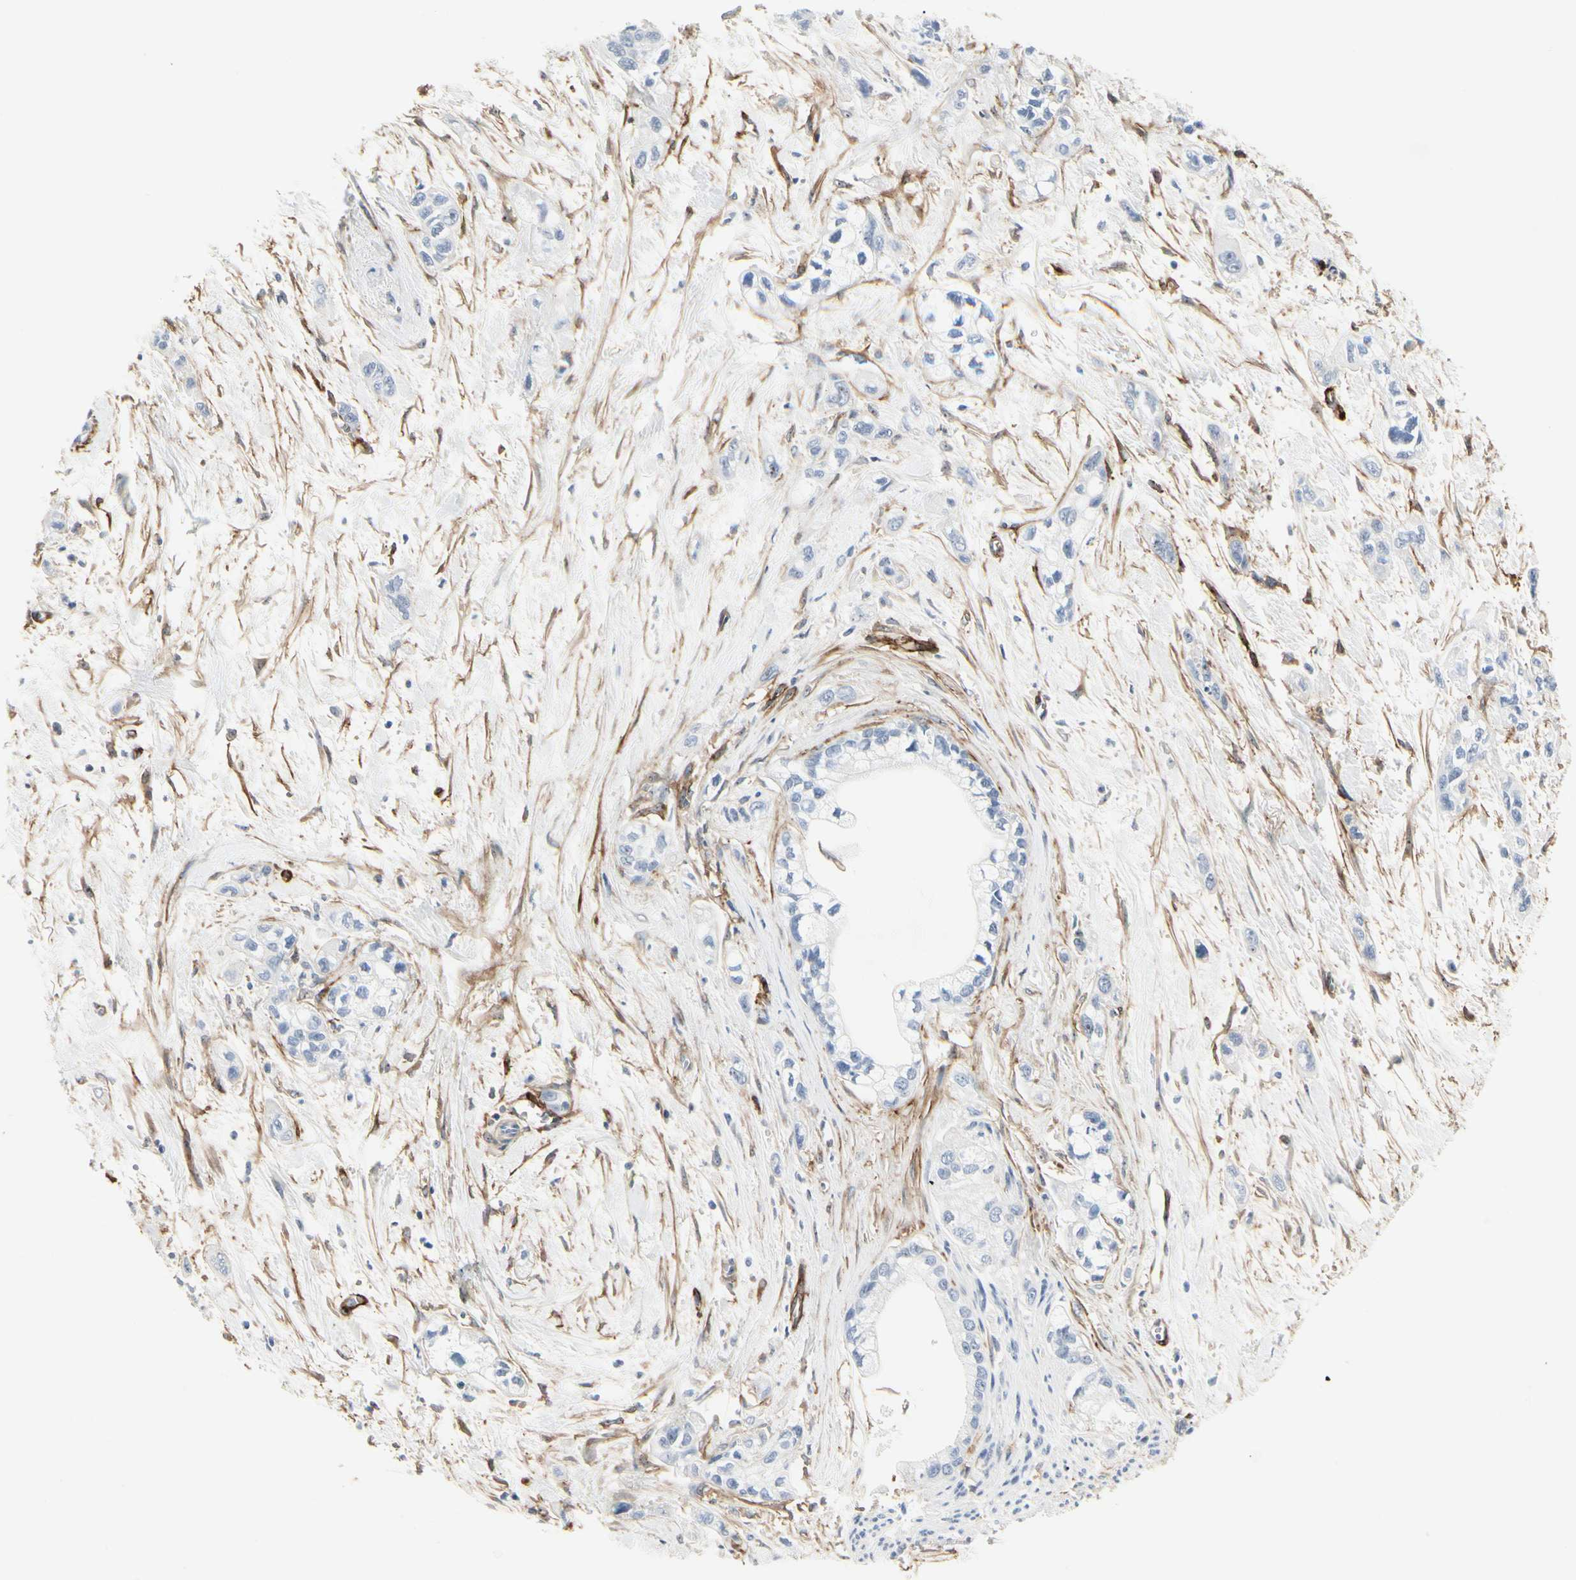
{"staining": {"intensity": "negative", "quantity": "none", "location": "none"}, "tissue": "pancreatic cancer", "cell_type": "Tumor cells", "image_type": "cancer", "snomed": [{"axis": "morphology", "description": "Adenocarcinoma, NOS"}, {"axis": "topography", "description": "Pancreas"}], "caption": "Protein analysis of adenocarcinoma (pancreatic) reveals no significant staining in tumor cells. (DAB (3,3'-diaminobenzidine) IHC with hematoxylin counter stain).", "gene": "GGT5", "patient": {"sex": "male", "age": 74}}